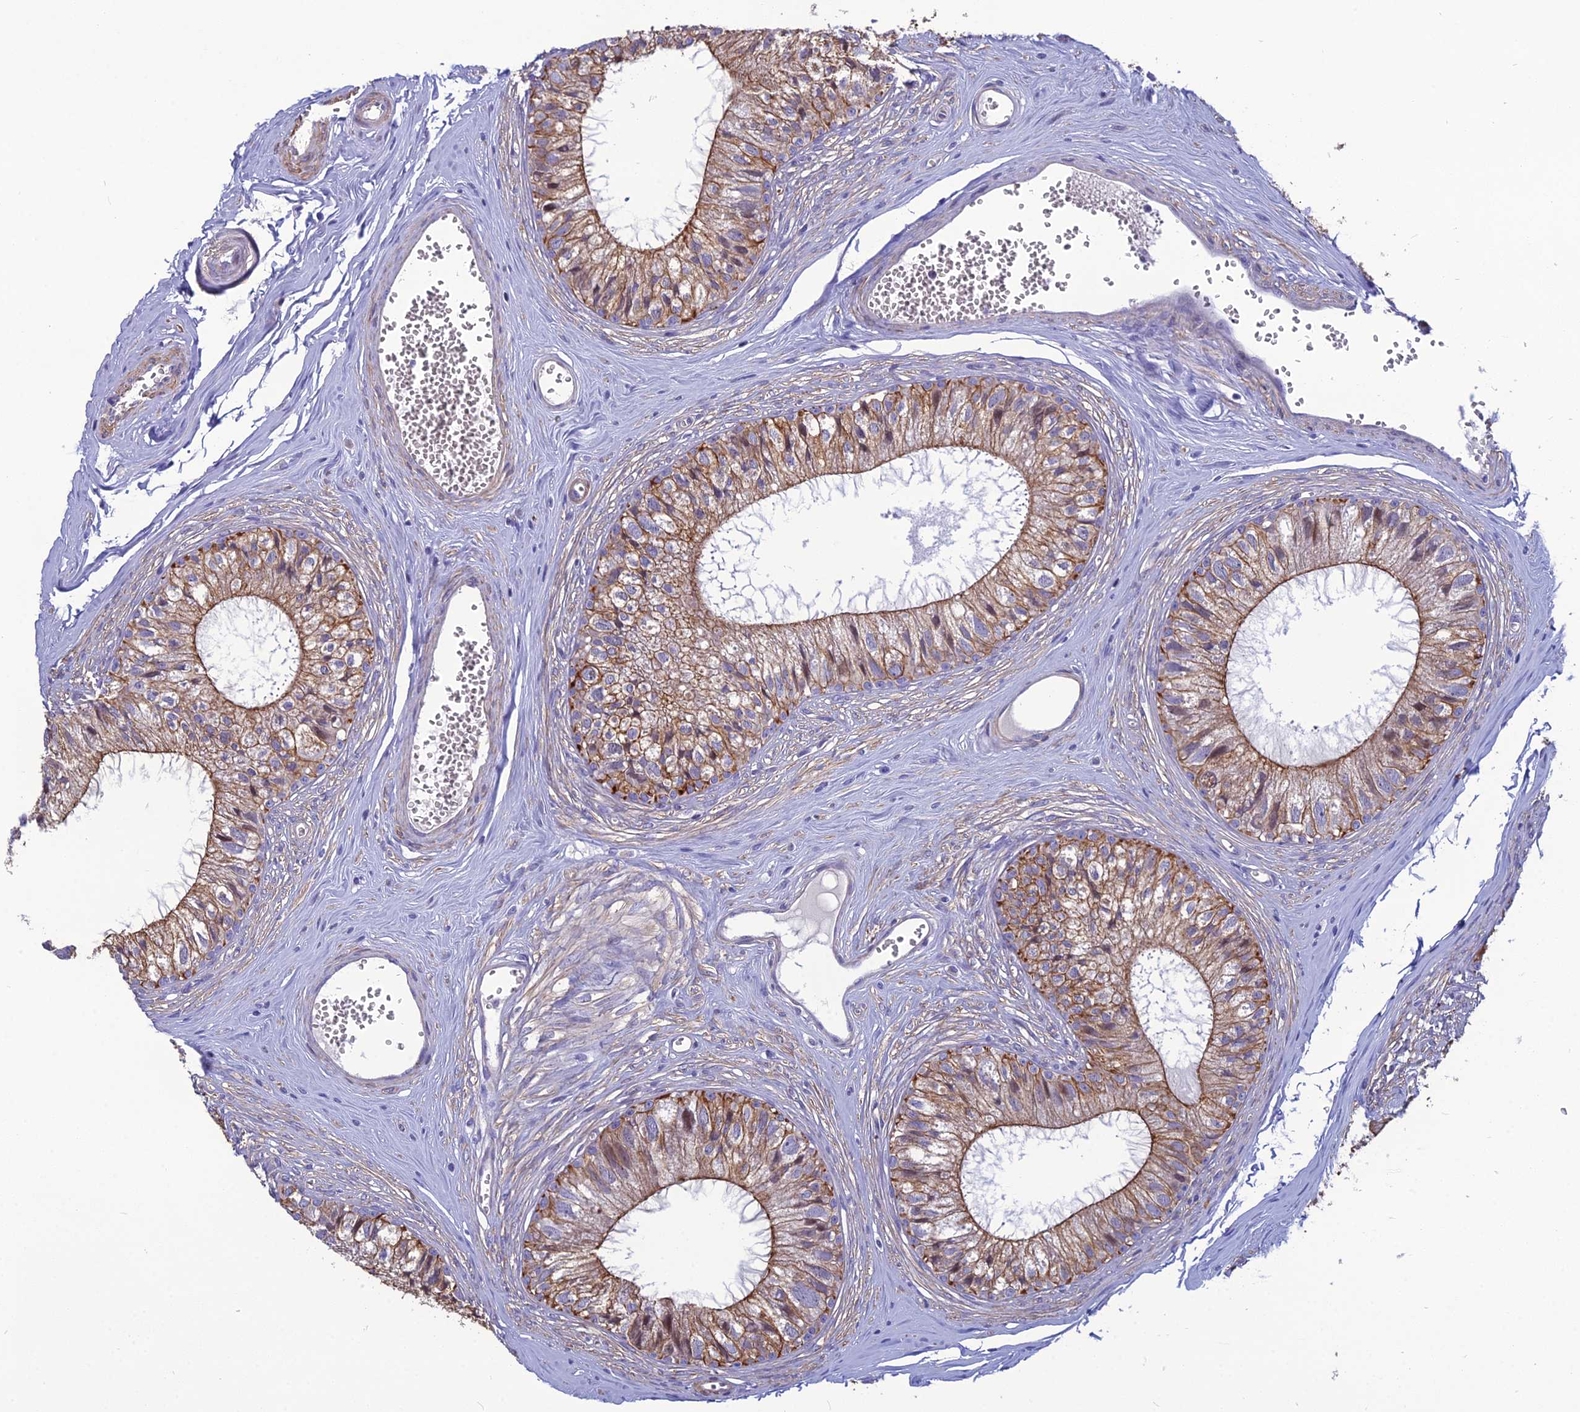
{"staining": {"intensity": "moderate", "quantity": ">75%", "location": "cytoplasmic/membranous"}, "tissue": "epididymis", "cell_type": "Glandular cells", "image_type": "normal", "snomed": [{"axis": "morphology", "description": "Normal tissue, NOS"}, {"axis": "topography", "description": "Epididymis"}], "caption": "The image exhibits immunohistochemical staining of benign epididymis. There is moderate cytoplasmic/membranous positivity is present in approximately >75% of glandular cells.", "gene": "LZTS2", "patient": {"sex": "male", "age": 36}}